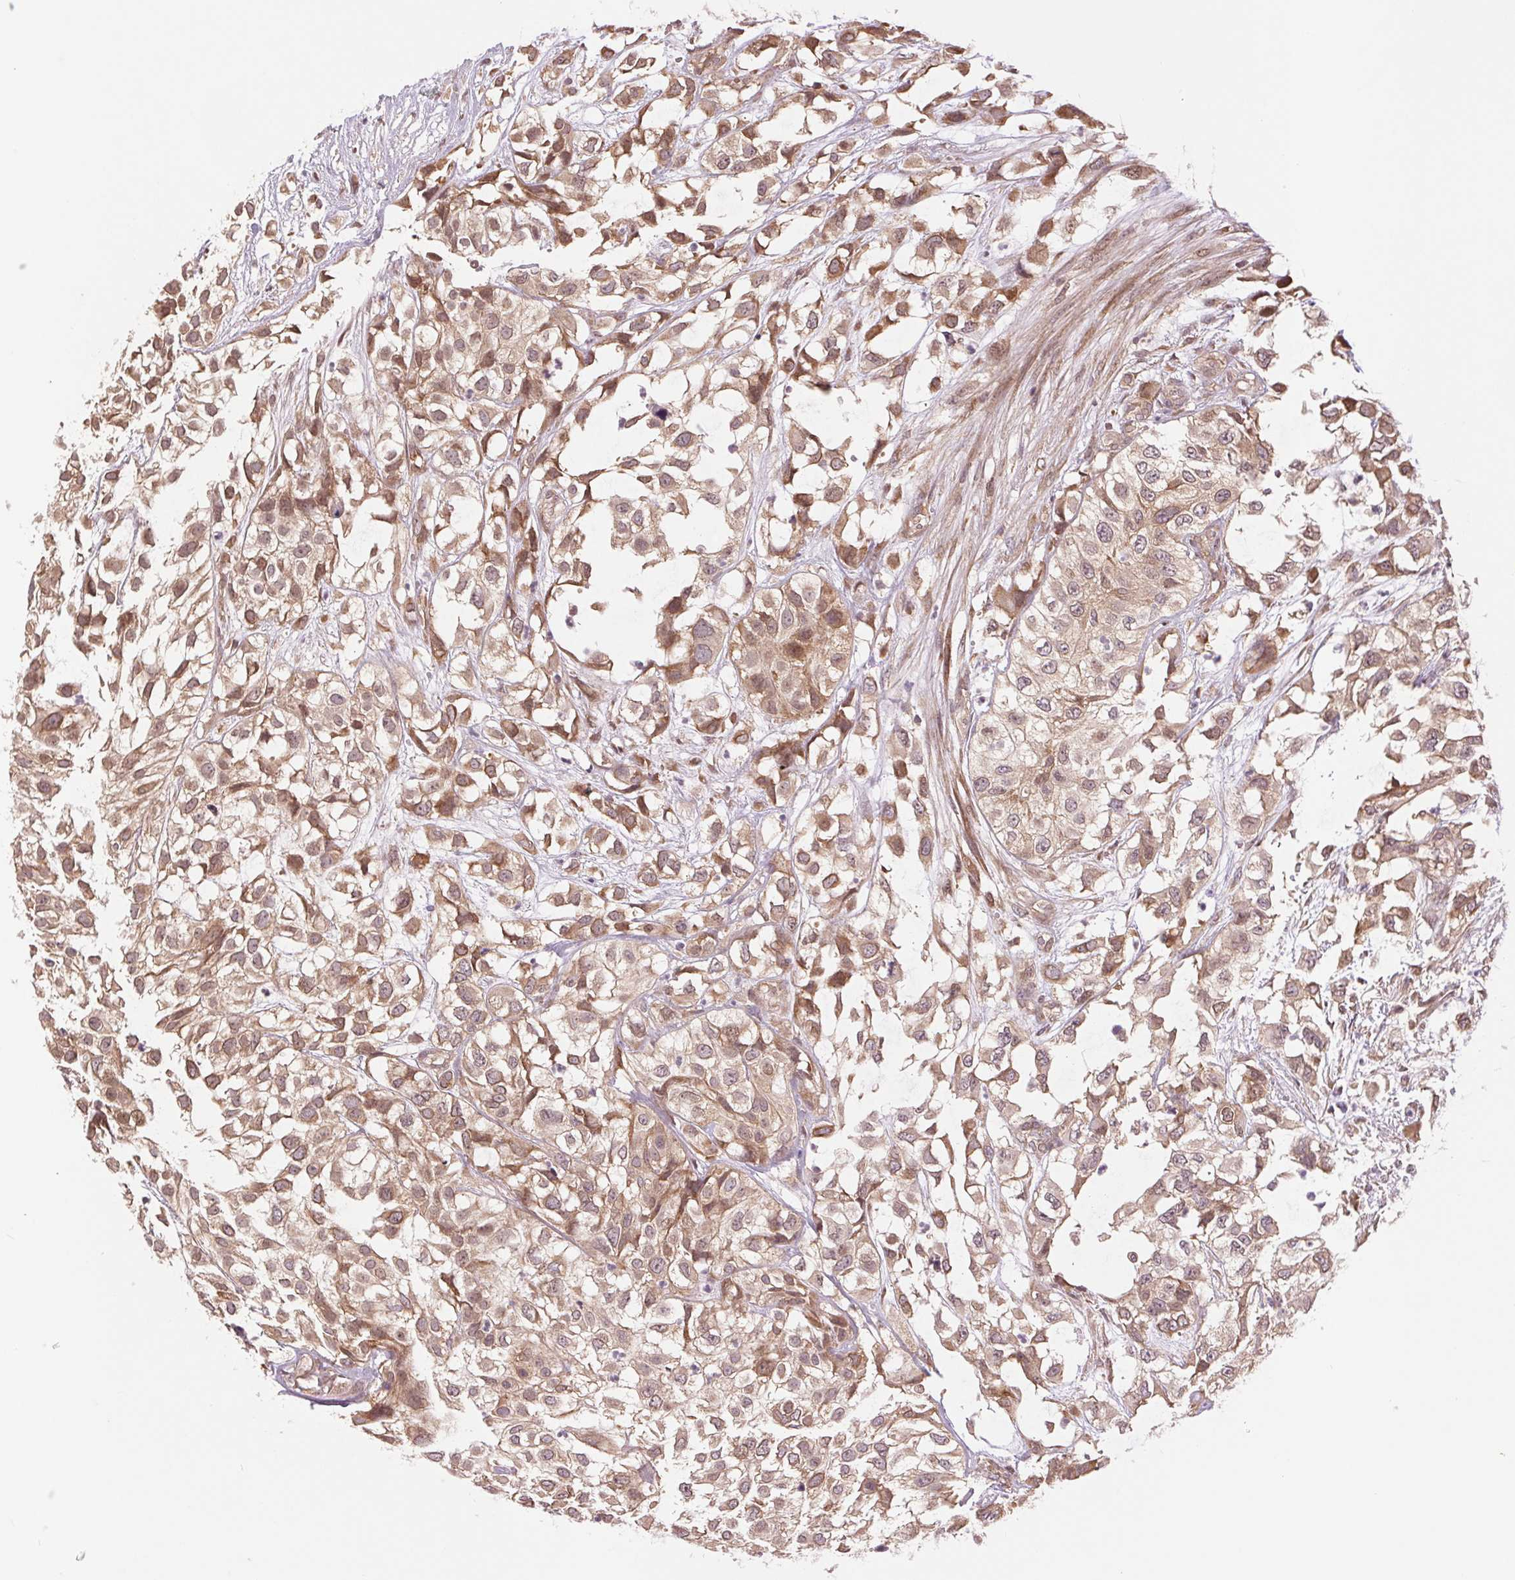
{"staining": {"intensity": "moderate", "quantity": ">75%", "location": "cytoplasmic/membranous"}, "tissue": "urothelial cancer", "cell_type": "Tumor cells", "image_type": "cancer", "snomed": [{"axis": "morphology", "description": "Urothelial carcinoma, High grade"}, {"axis": "topography", "description": "Urinary bladder"}], "caption": "Immunohistochemistry micrograph of neoplastic tissue: urothelial cancer stained using immunohistochemistry (IHC) reveals medium levels of moderate protein expression localized specifically in the cytoplasmic/membranous of tumor cells, appearing as a cytoplasmic/membranous brown color.", "gene": "BTF3L4", "patient": {"sex": "male", "age": 56}}